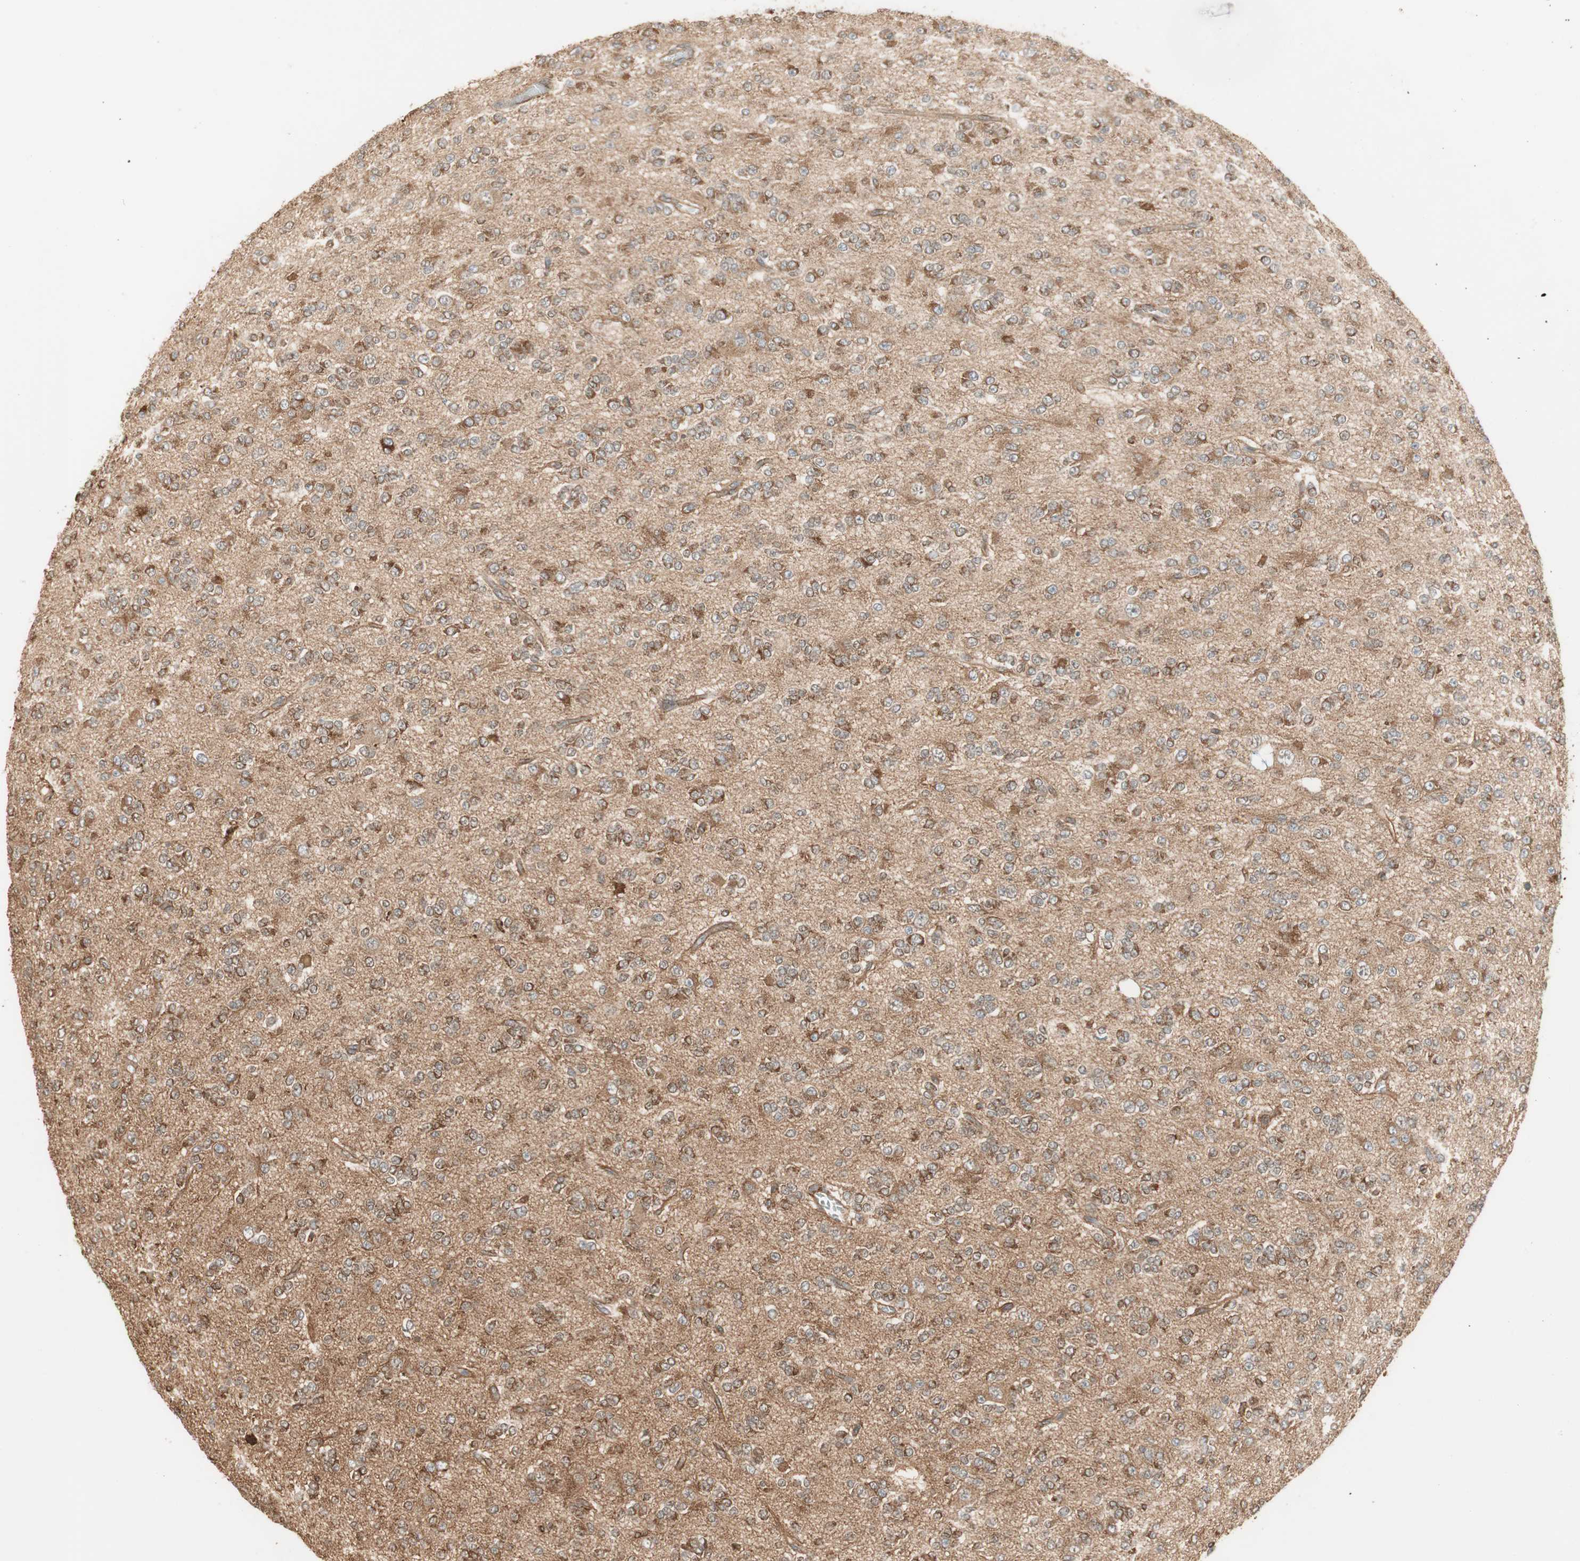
{"staining": {"intensity": "moderate", "quantity": ">75%", "location": "cytoplasmic/membranous"}, "tissue": "glioma", "cell_type": "Tumor cells", "image_type": "cancer", "snomed": [{"axis": "morphology", "description": "Glioma, malignant, Low grade"}, {"axis": "topography", "description": "Brain"}], "caption": "A brown stain labels moderate cytoplasmic/membranous positivity of a protein in human glioma tumor cells.", "gene": "P4HA1", "patient": {"sex": "male", "age": 38}}